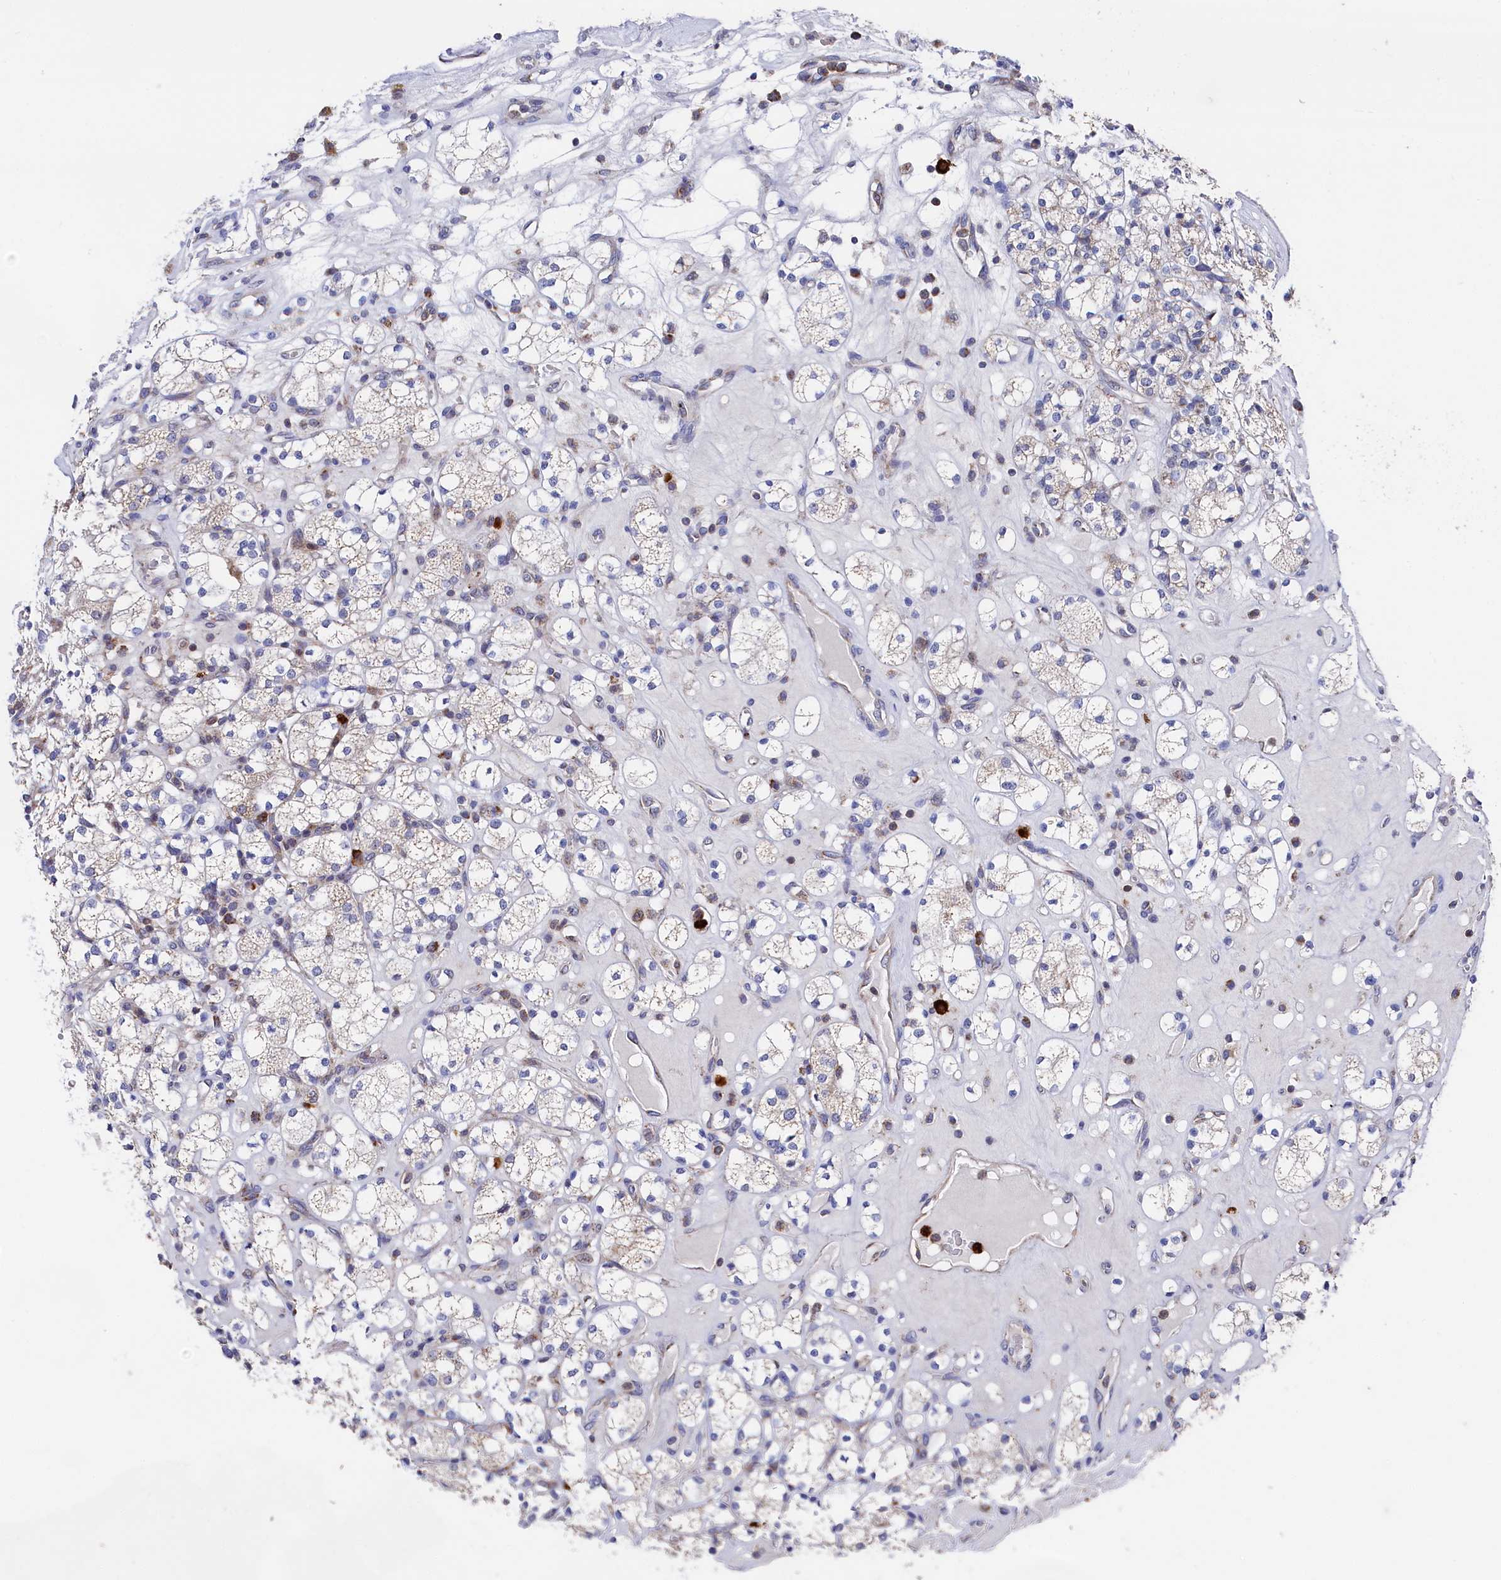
{"staining": {"intensity": "negative", "quantity": "none", "location": "none"}, "tissue": "renal cancer", "cell_type": "Tumor cells", "image_type": "cancer", "snomed": [{"axis": "morphology", "description": "Adenocarcinoma, NOS"}, {"axis": "topography", "description": "Kidney"}], "caption": "The micrograph displays no significant positivity in tumor cells of adenocarcinoma (renal).", "gene": "CHCHD1", "patient": {"sex": "male", "age": 77}}